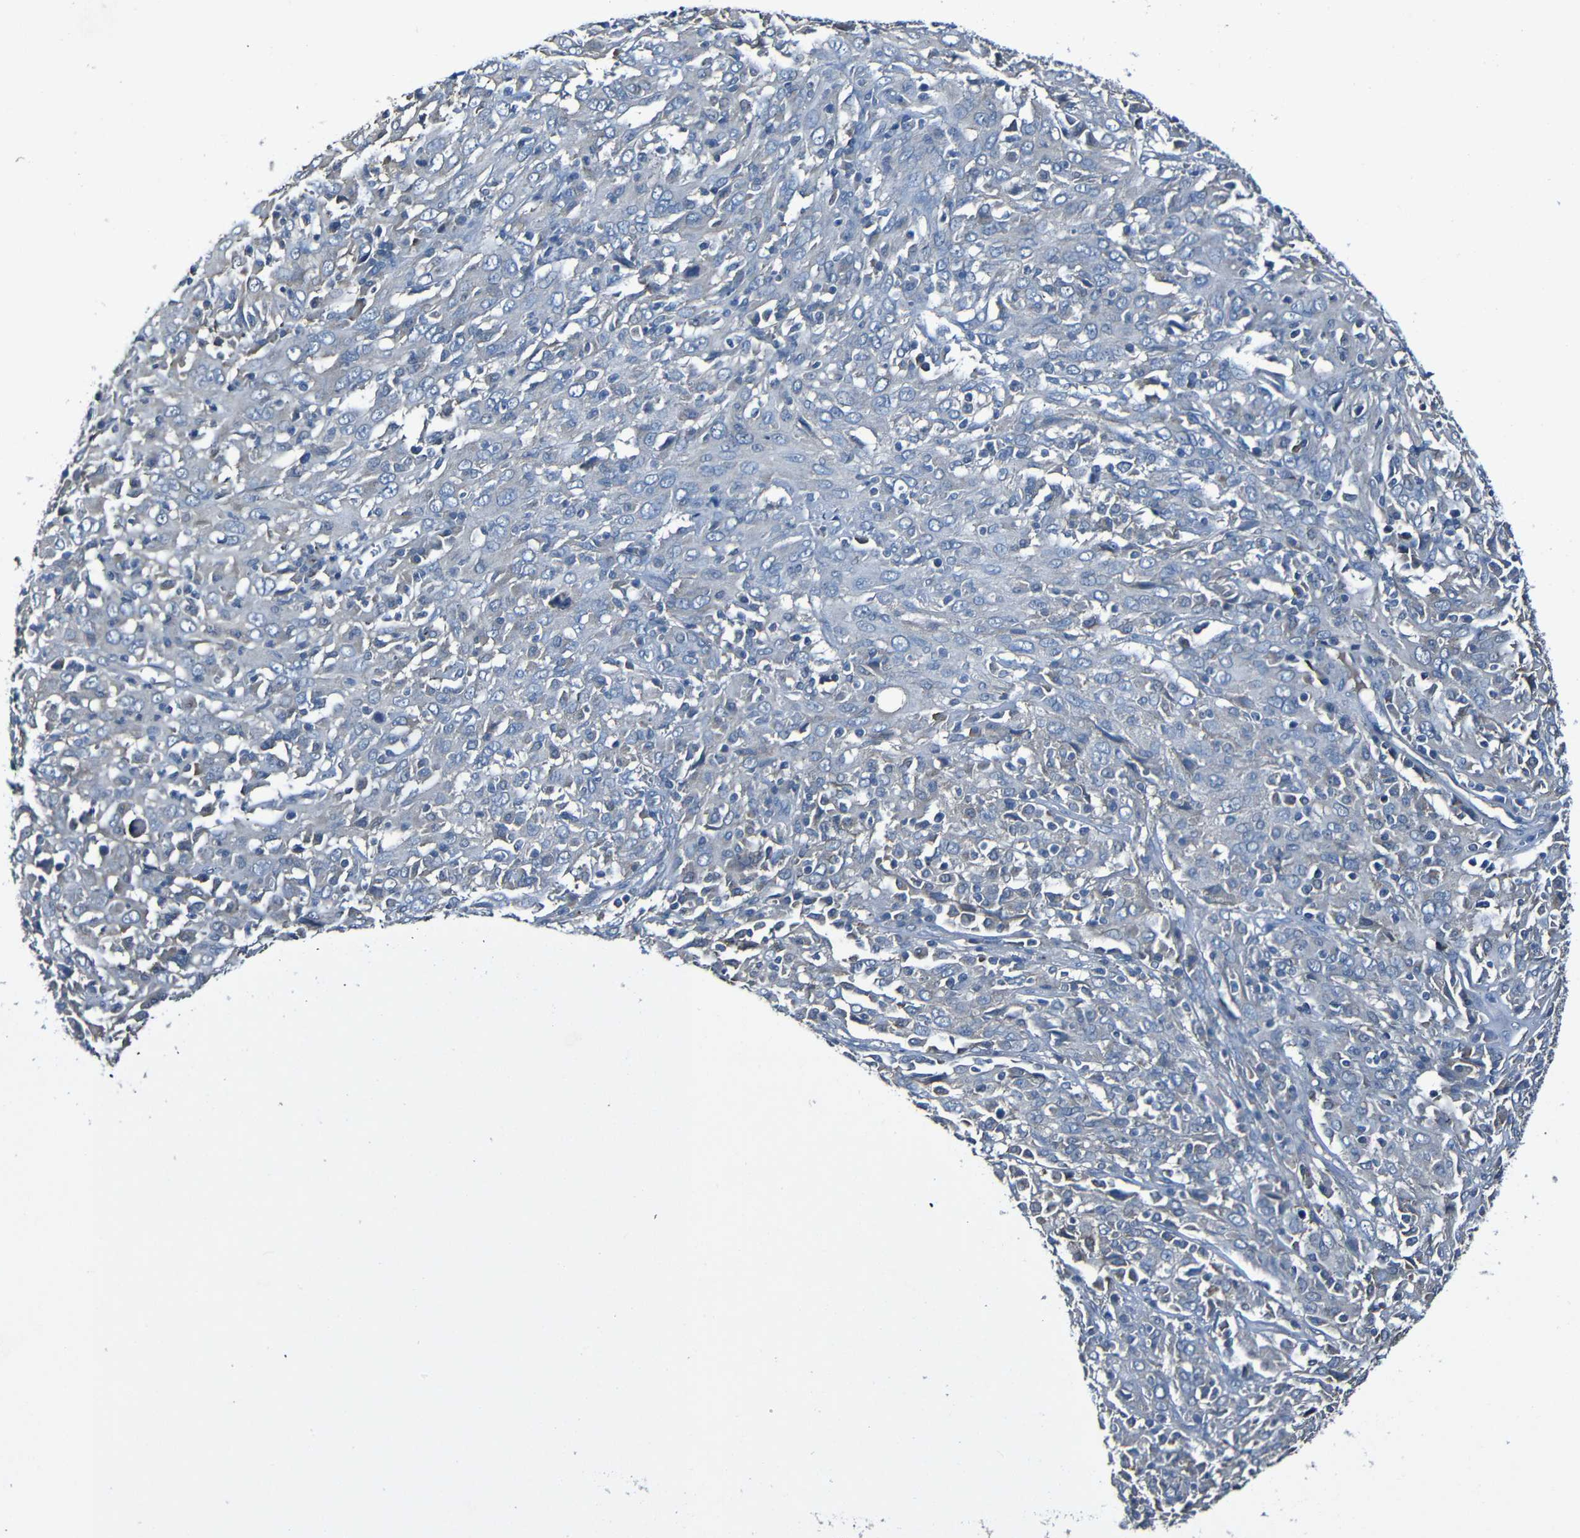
{"staining": {"intensity": "negative", "quantity": "none", "location": "none"}, "tissue": "cervical cancer", "cell_type": "Tumor cells", "image_type": "cancer", "snomed": [{"axis": "morphology", "description": "Squamous cell carcinoma, NOS"}, {"axis": "topography", "description": "Cervix"}], "caption": "Immunohistochemical staining of cervical squamous cell carcinoma displays no significant staining in tumor cells.", "gene": "LRRC70", "patient": {"sex": "female", "age": 46}}